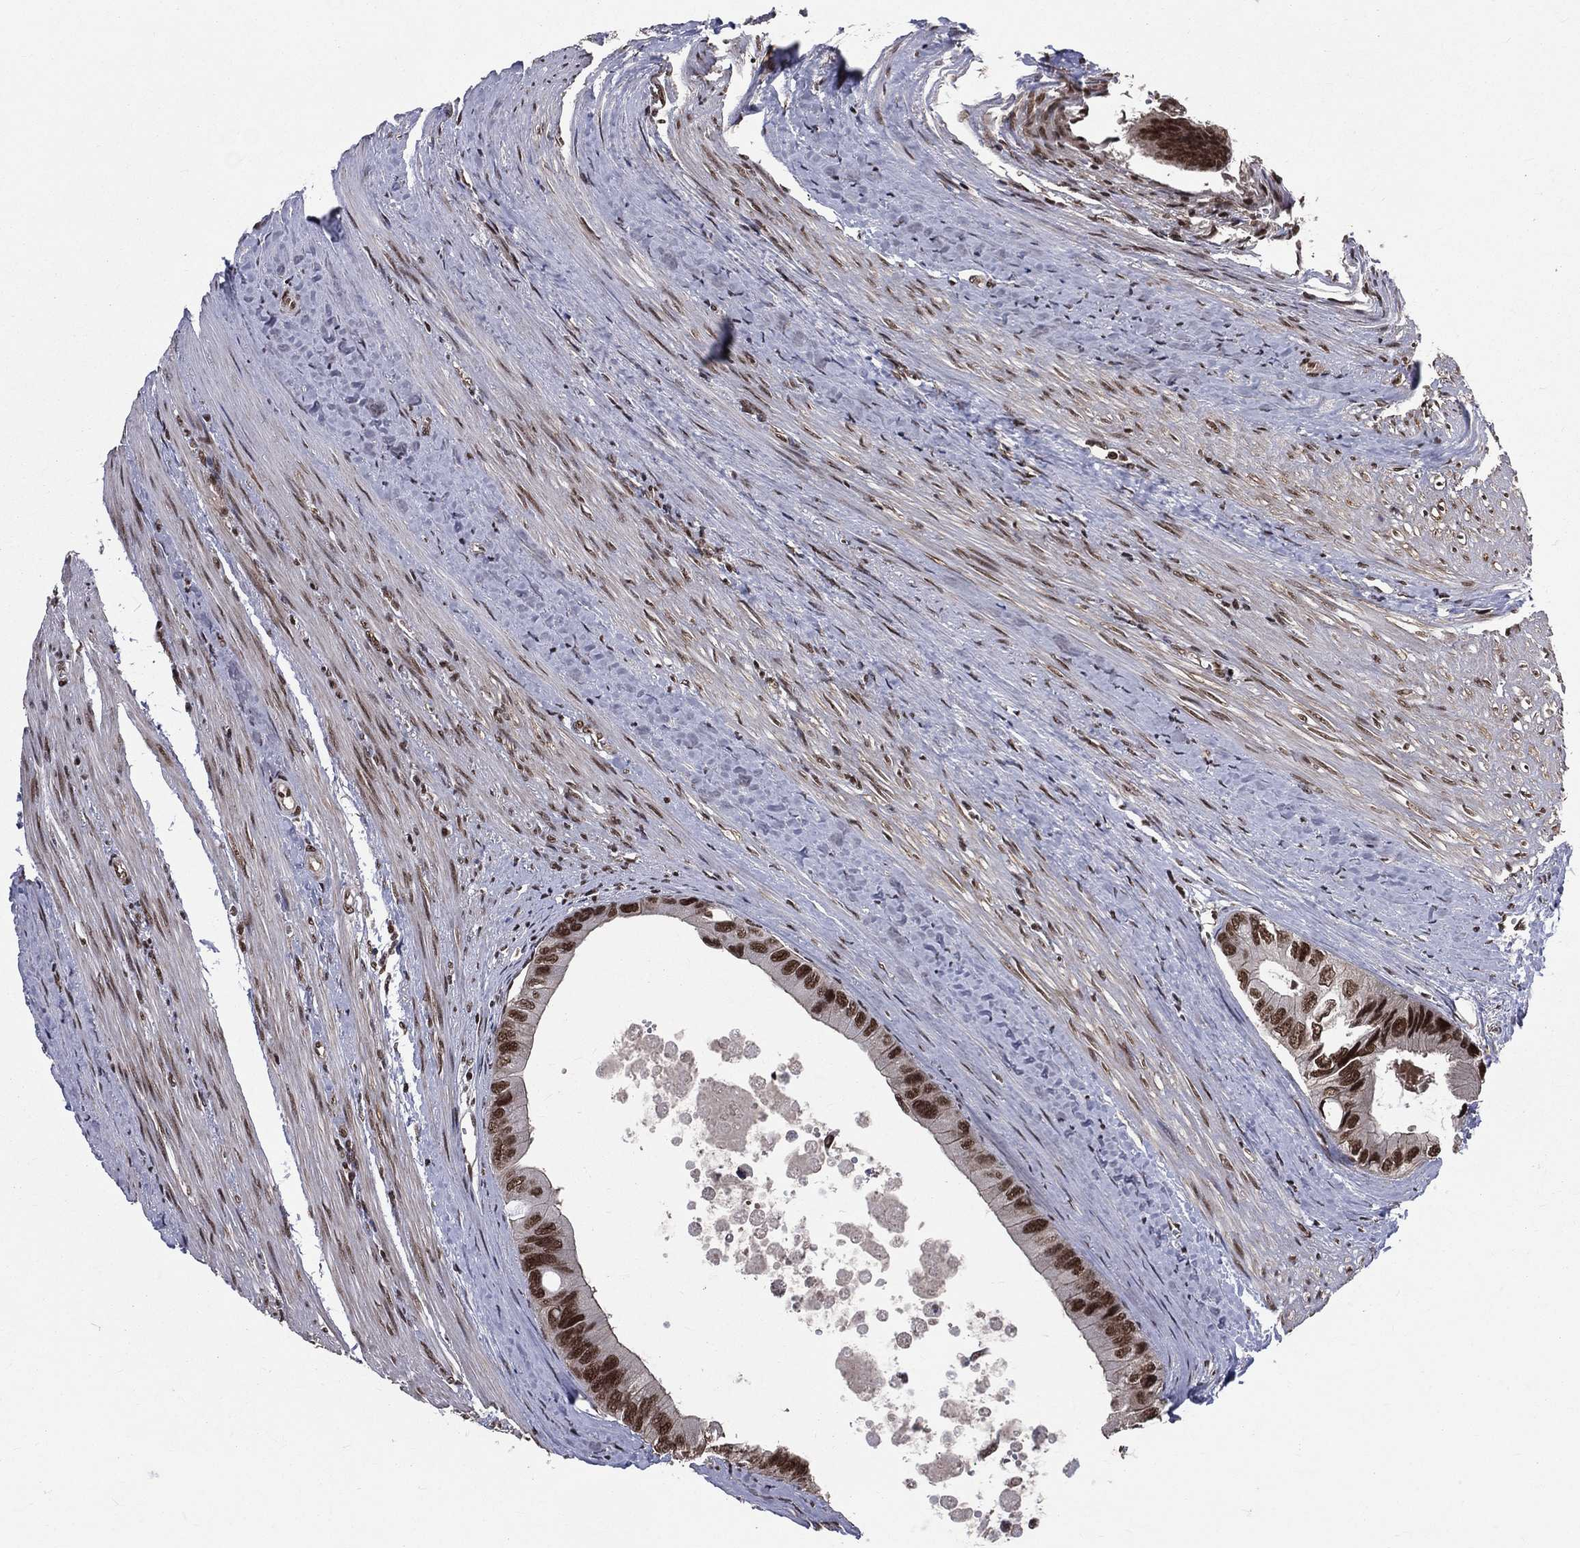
{"staining": {"intensity": "strong", "quantity": ">75%", "location": "nuclear"}, "tissue": "colorectal cancer", "cell_type": "Tumor cells", "image_type": "cancer", "snomed": [{"axis": "morphology", "description": "Normal tissue, NOS"}, {"axis": "morphology", "description": "Adenocarcinoma, NOS"}, {"axis": "topography", "description": "Colon"}], "caption": "Colorectal cancer was stained to show a protein in brown. There is high levels of strong nuclear expression in about >75% of tumor cells.", "gene": "SMC3", "patient": {"sex": "male", "age": 65}}